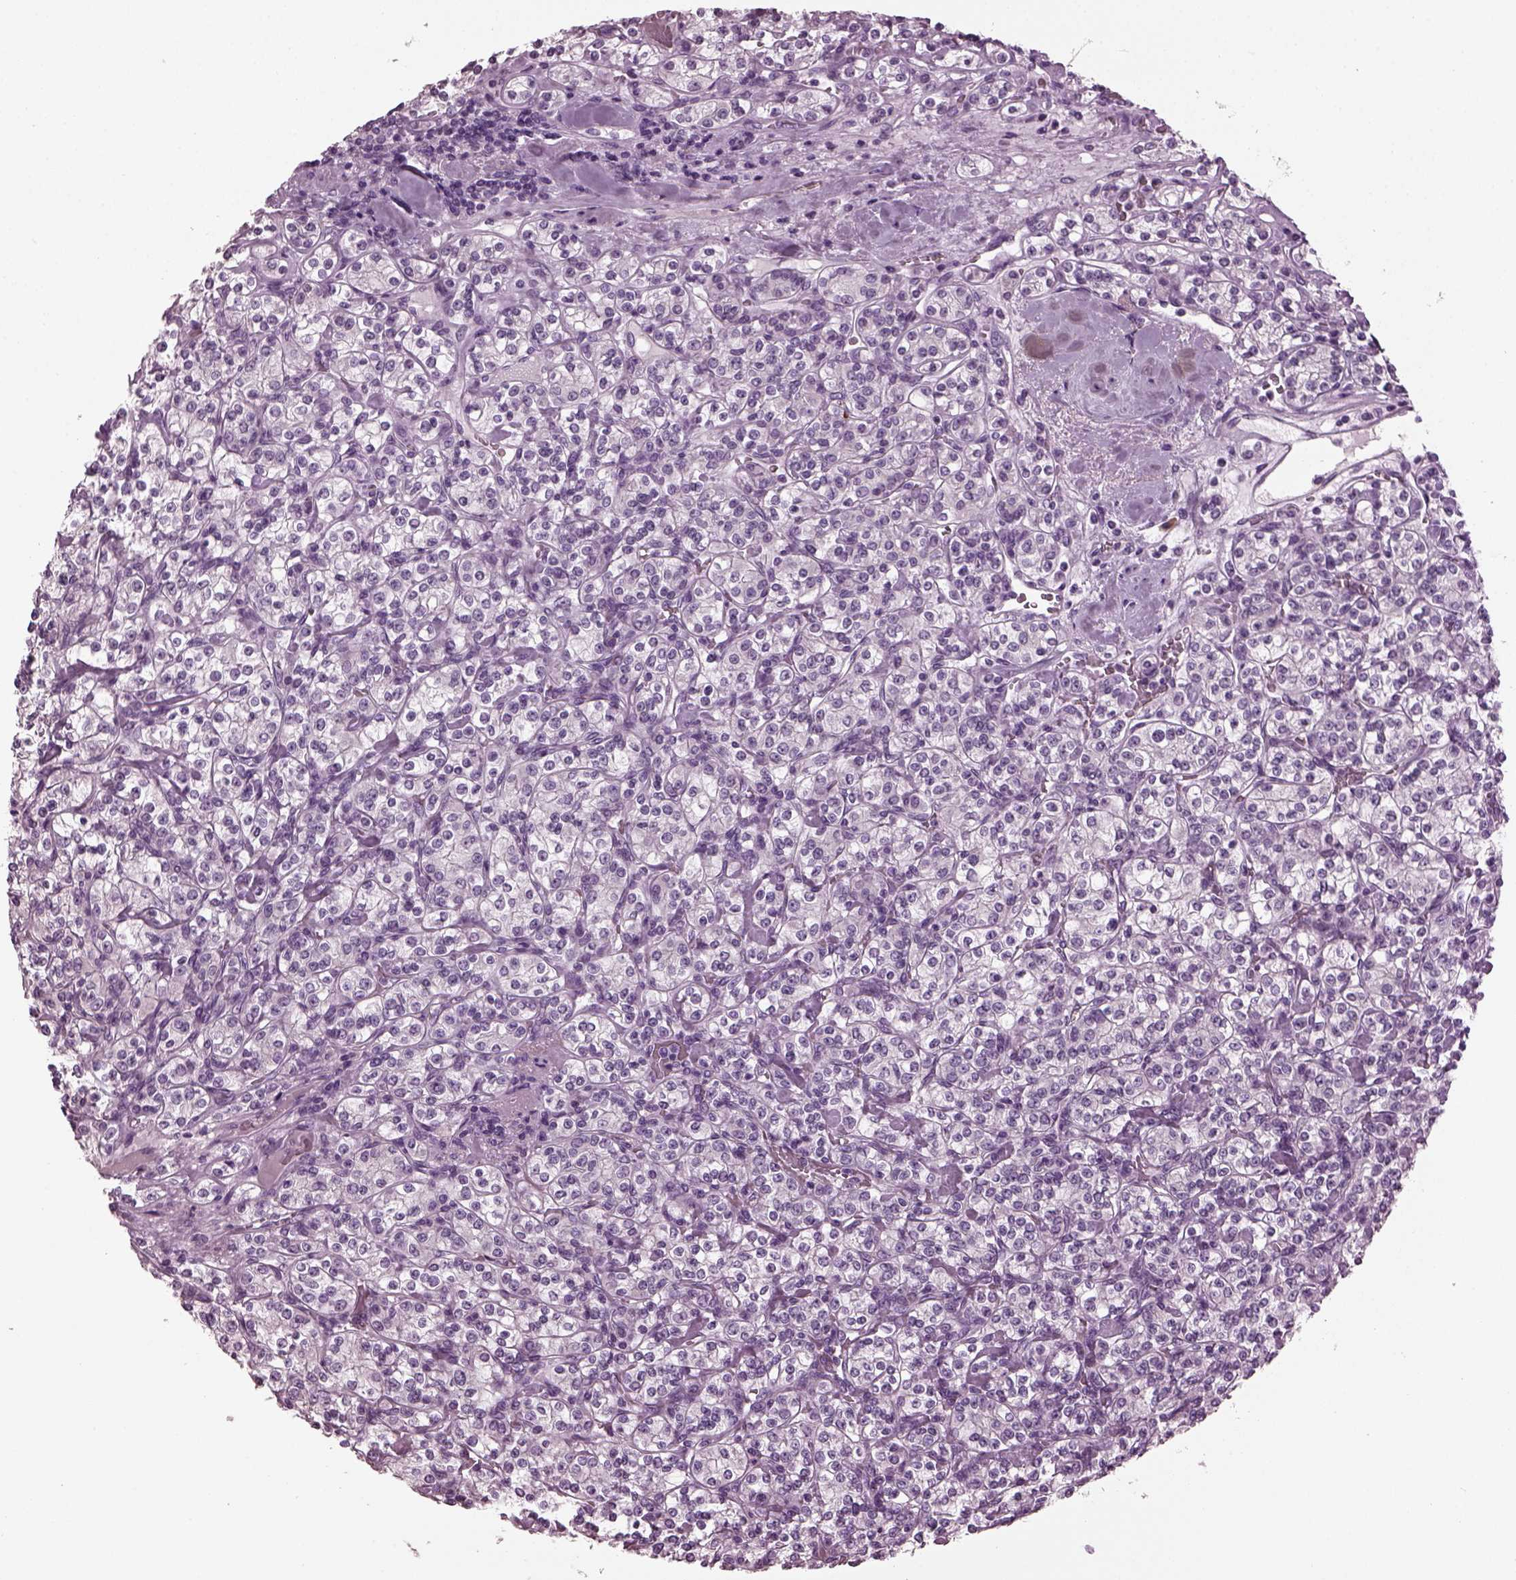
{"staining": {"intensity": "negative", "quantity": "none", "location": "none"}, "tissue": "renal cancer", "cell_type": "Tumor cells", "image_type": "cancer", "snomed": [{"axis": "morphology", "description": "Adenocarcinoma, NOS"}, {"axis": "topography", "description": "Kidney"}], "caption": "Tumor cells are negative for protein expression in human adenocarcinoma (renal).", "gene": "SLC6A17", "patient": {"sex": "male", "age": 77}}